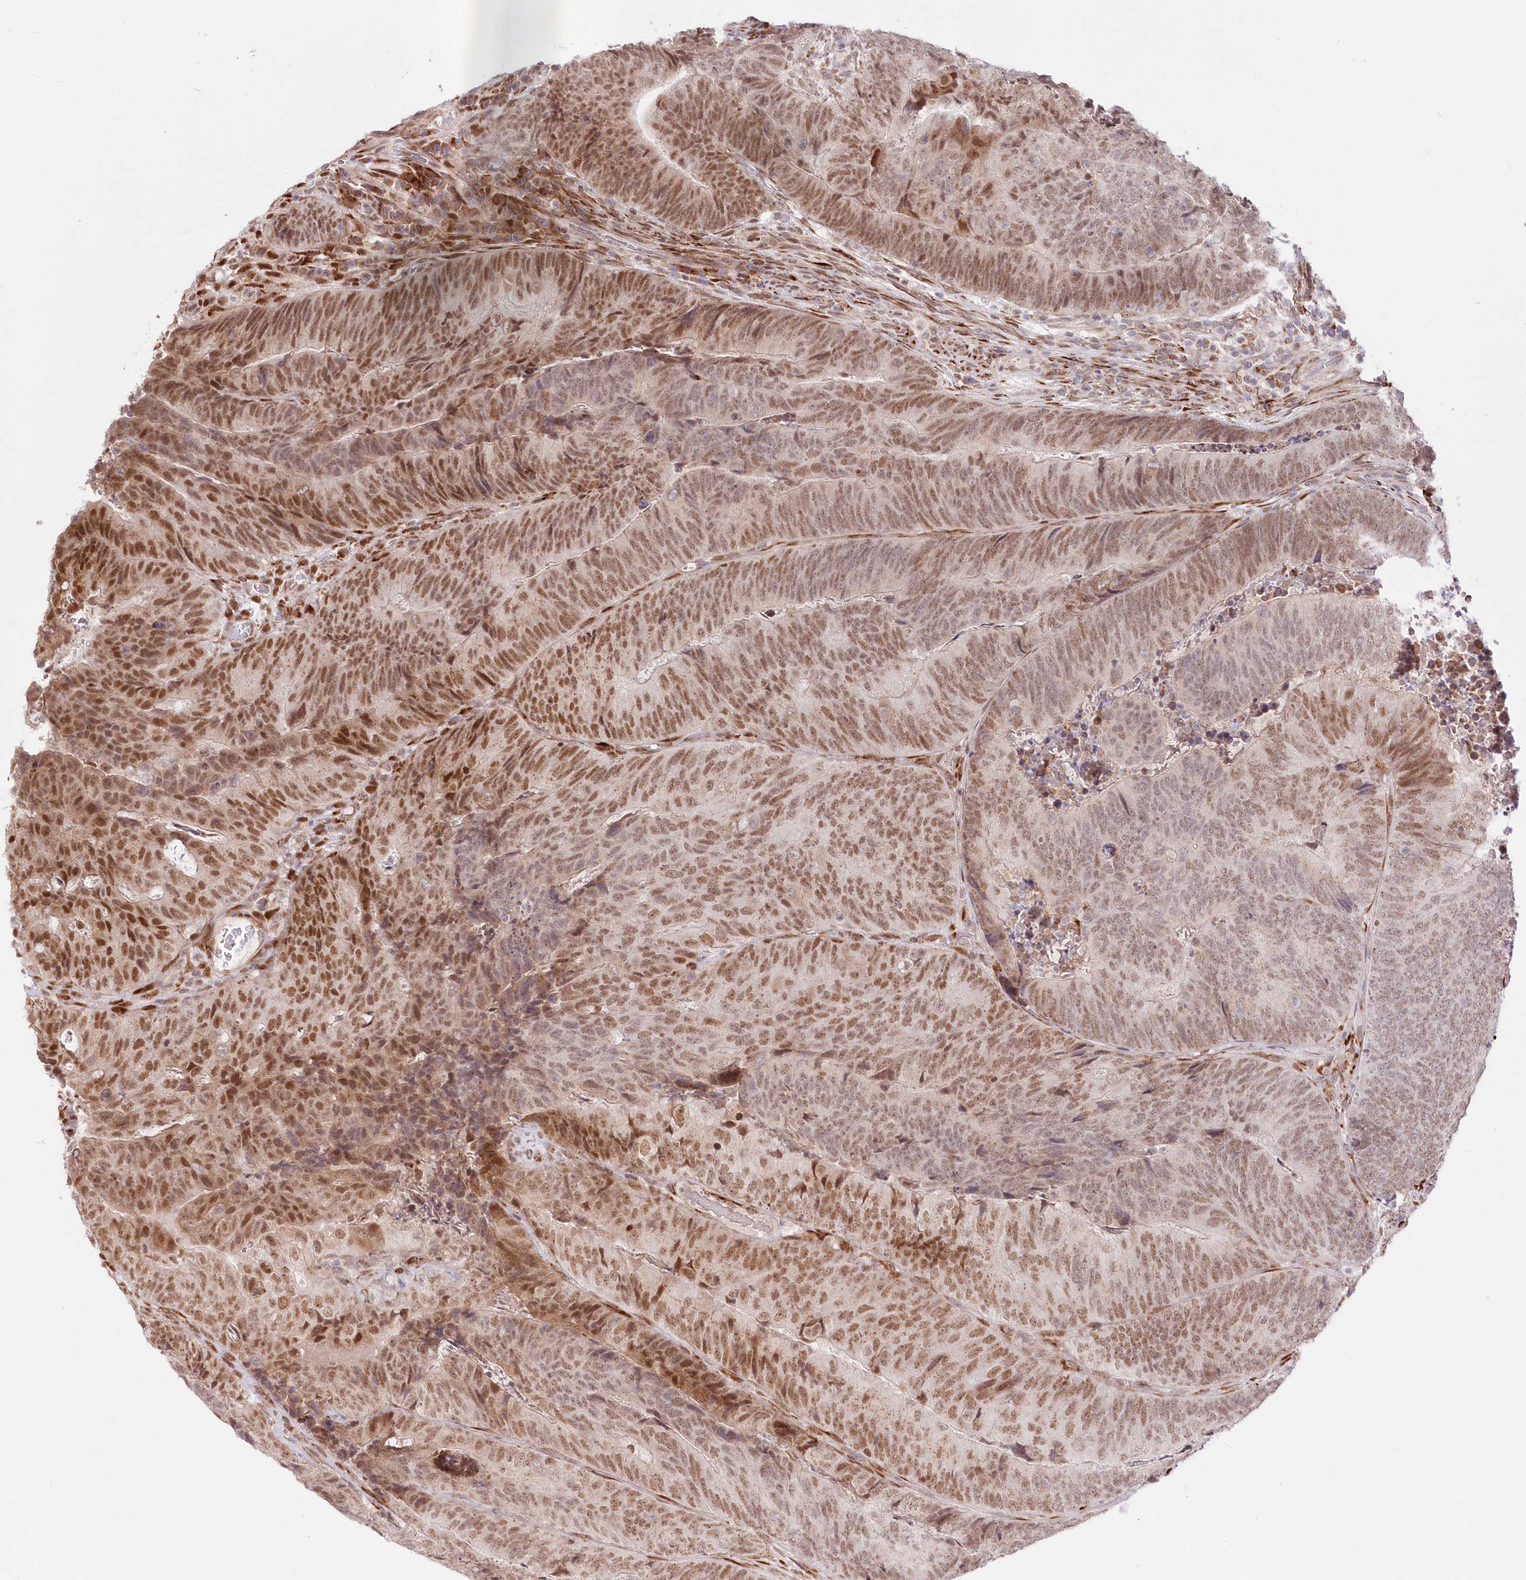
{"staining": {"intensity": "moderate", "quantity": ">75%", "location": "nuclear"}, "tissue": "colorectal cancer", "cell_type": "Tumor cells", "image_type": "cancer", "snomed": [{"axis": "morphology", "description": "Adenocarcinoma, NOS"}, {"axis": "topography", "description": "Colon"}], "caption": "Colorectal cancer stained for a protein (brown) shows moderate nuclear positive staining in about >75% of tumor cells.", "gene": "LDB1", "patient": {"sex": "female", "age": 67}}